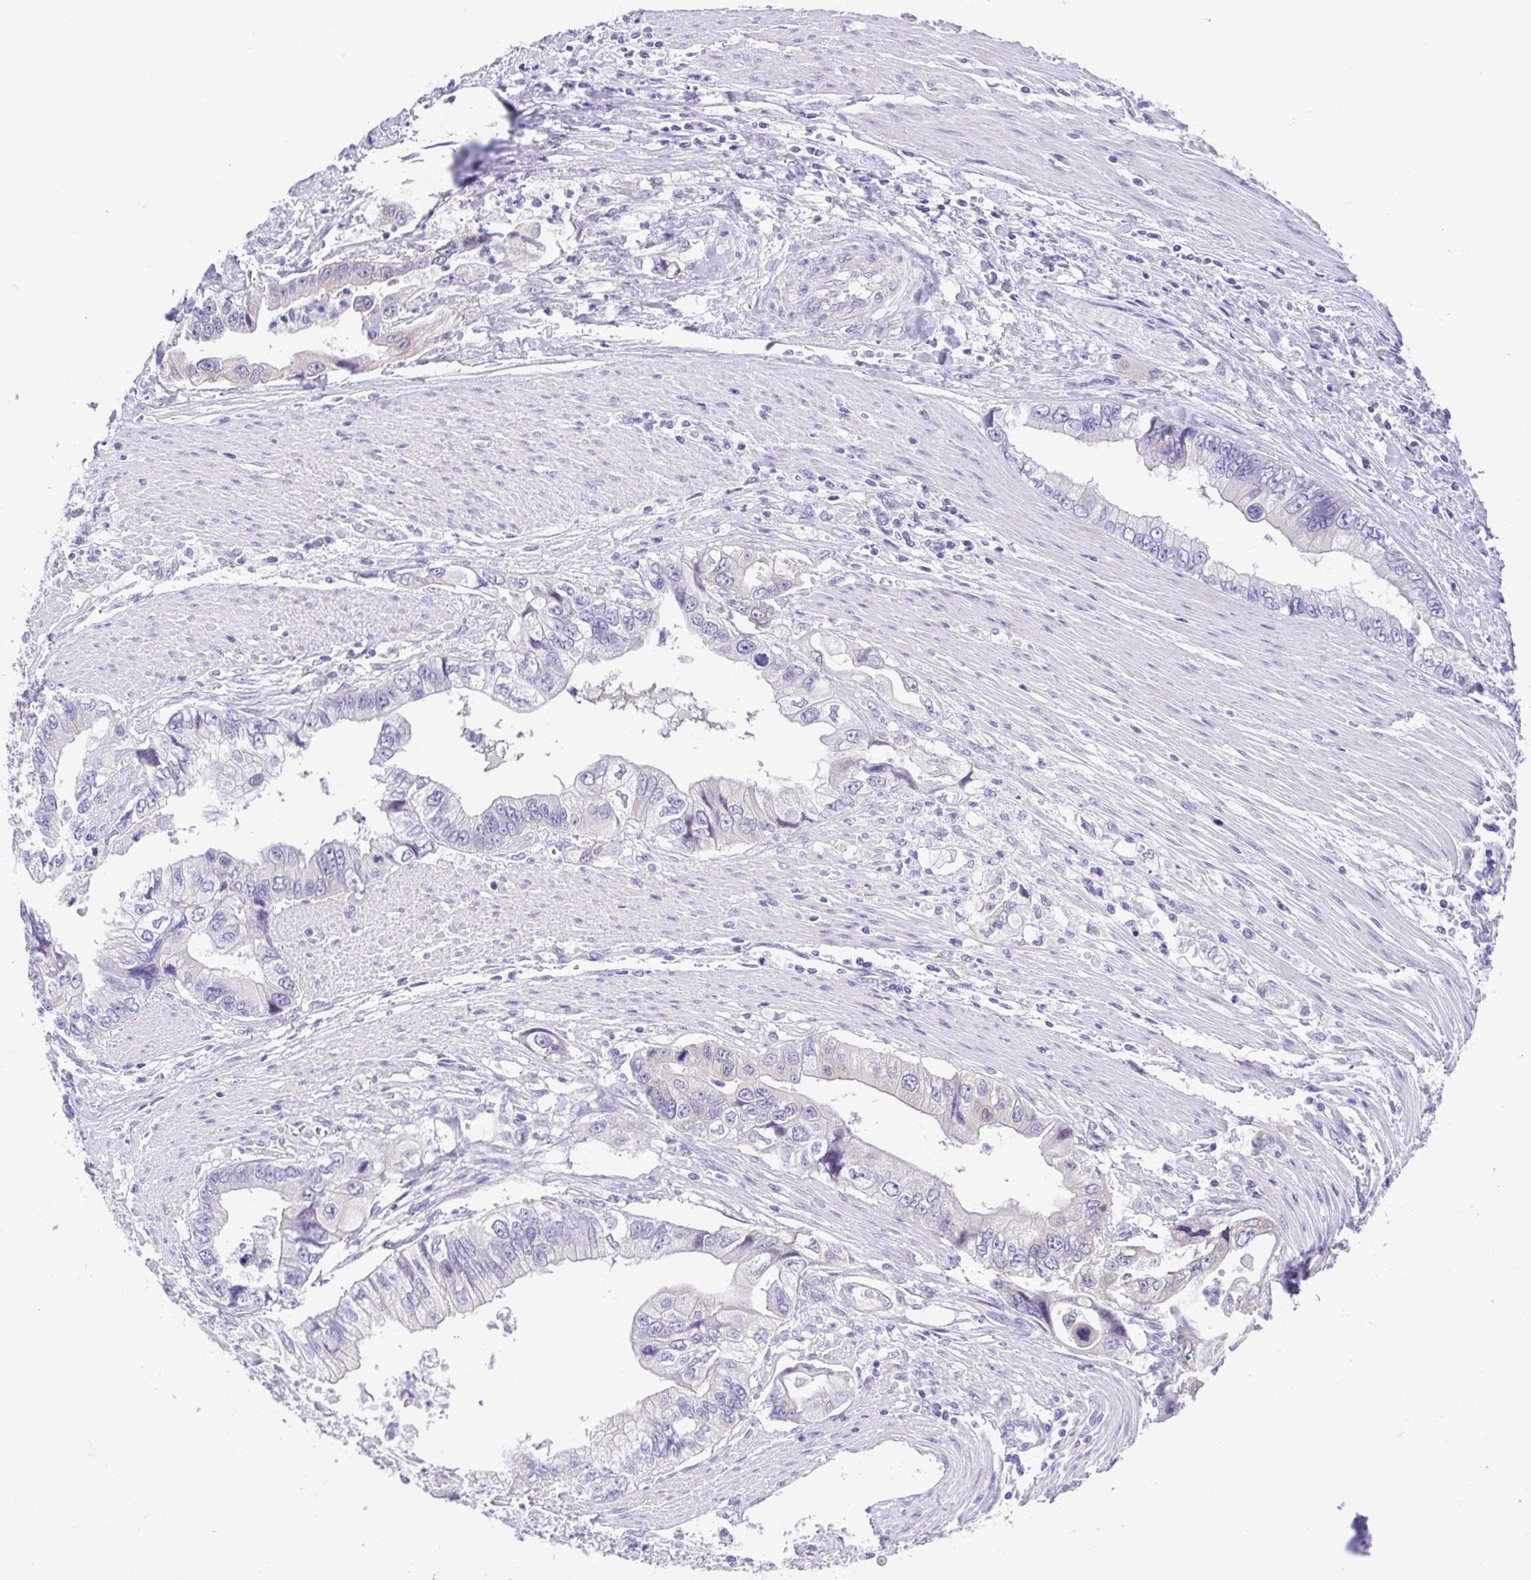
{"staining": {"intensity": "negative", "quantity": "none", "location": "none"}, "tissue": "stomach cancer", "cell_type": "Tumor cells", "image_type": "cancer", "snomed": [{"axis": "morphology", "description": "Adenocarcinoma, NOS"}, {"axis": "topography", "description": "Pancreas"}, {"axis": "topography", "description": "Stomach, upper"}], "caption": "Human adenocarcinoma (stomach) stained for a protein using IHC reveals no staining in tumor cells.", "gene": "LUZP4", "patient": {"sex": "male", "age": 77}}